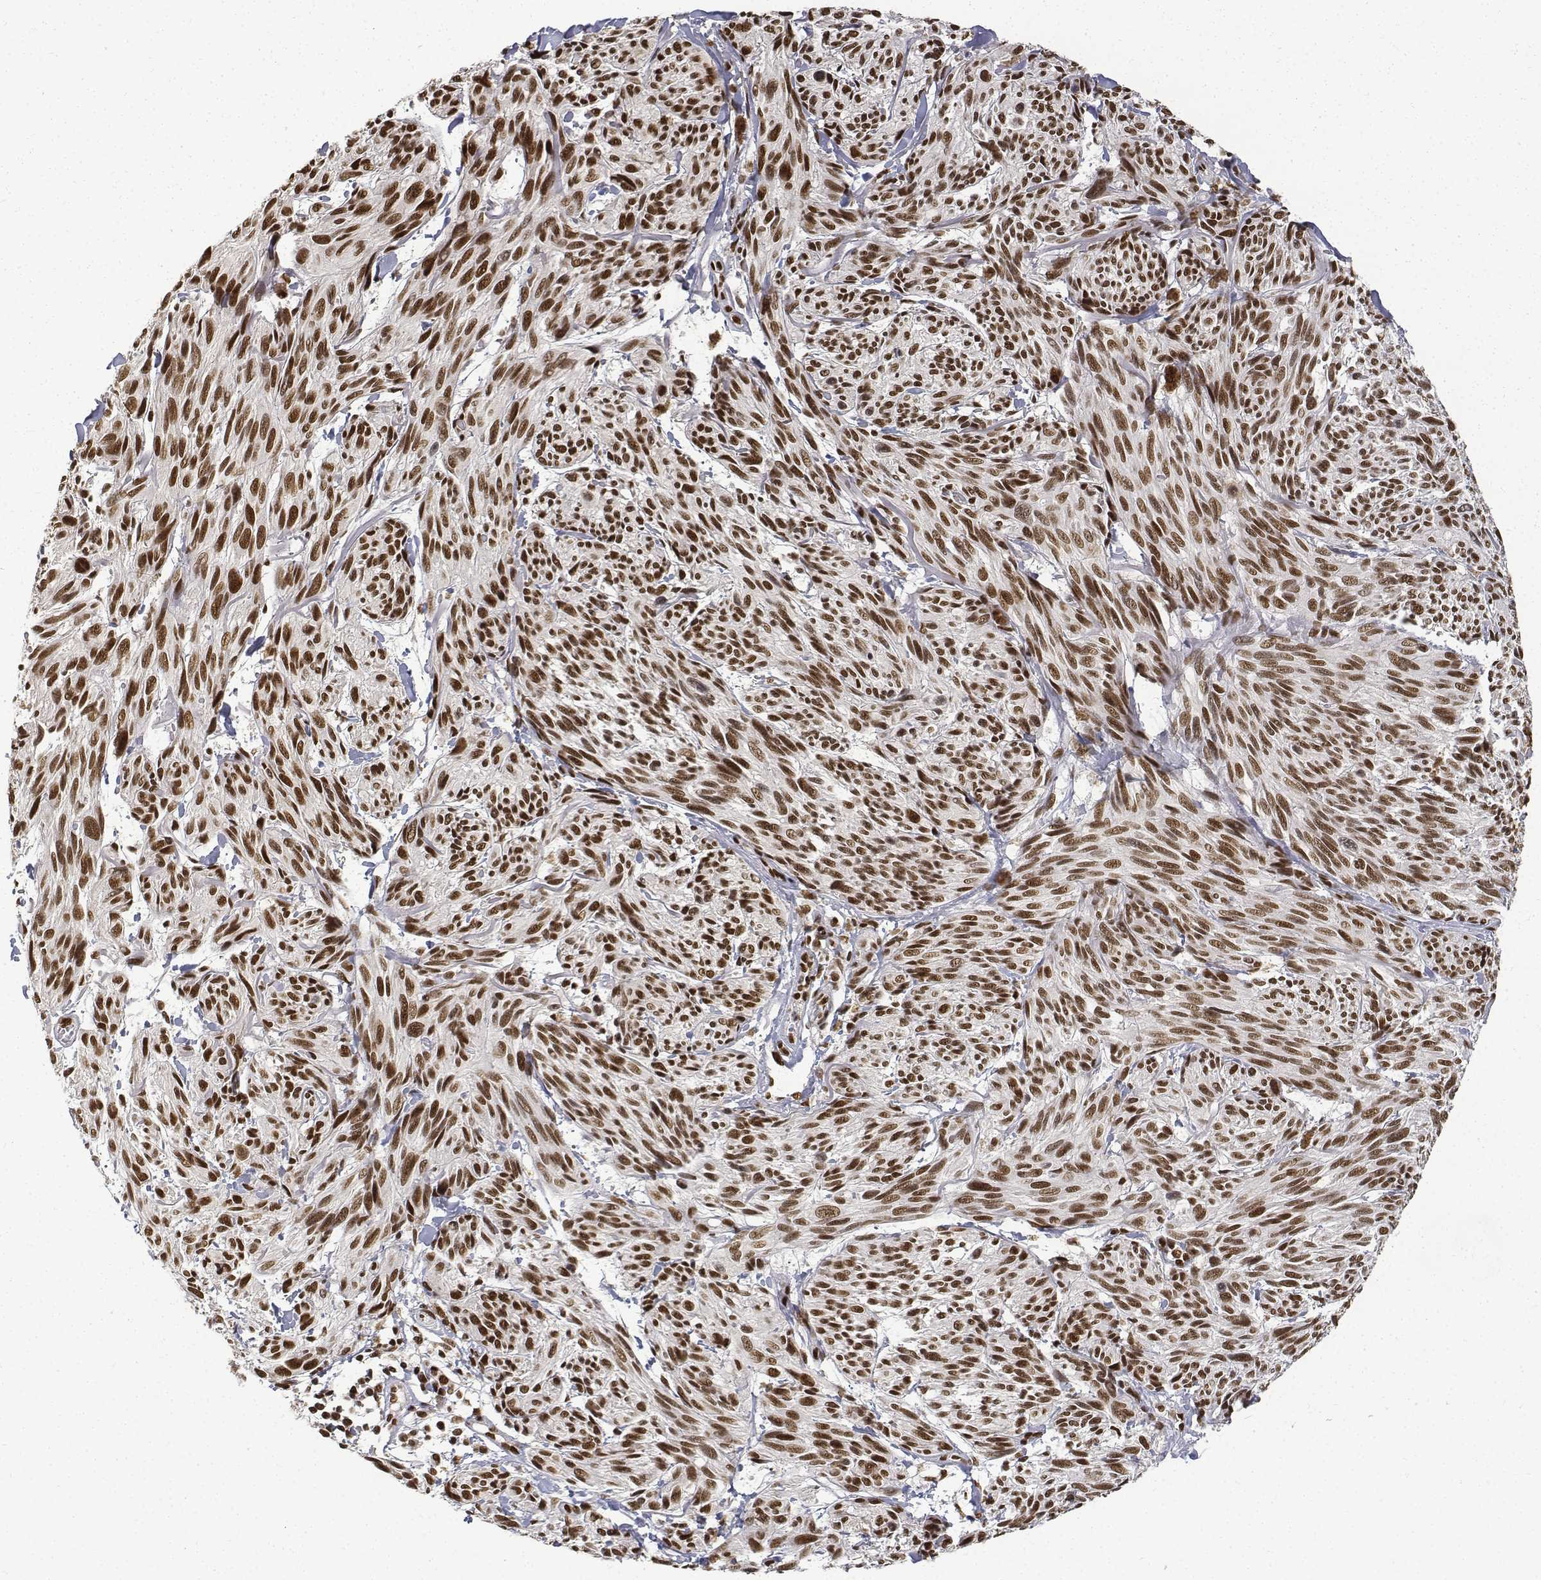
{"staining": {"intensity": "strong", "quantity": ">75%", "location": "nuclear"}, "tissue": "melanoma", "cell_type": "Tumor cells", "image_type": "cancer", "snomed": [{"axis": "morphology", "description": "Malignant melanoma, NOS"}, {"axis": "topography", "description": "Skin"}], "caption": "Protein staining by immunohistochemistry (IHC) exhibits strong nuclear expression in about >75% of tumor cells in melanoma.", "gene": "ATRX", "patient": {"sex": "male", "age": 79}}